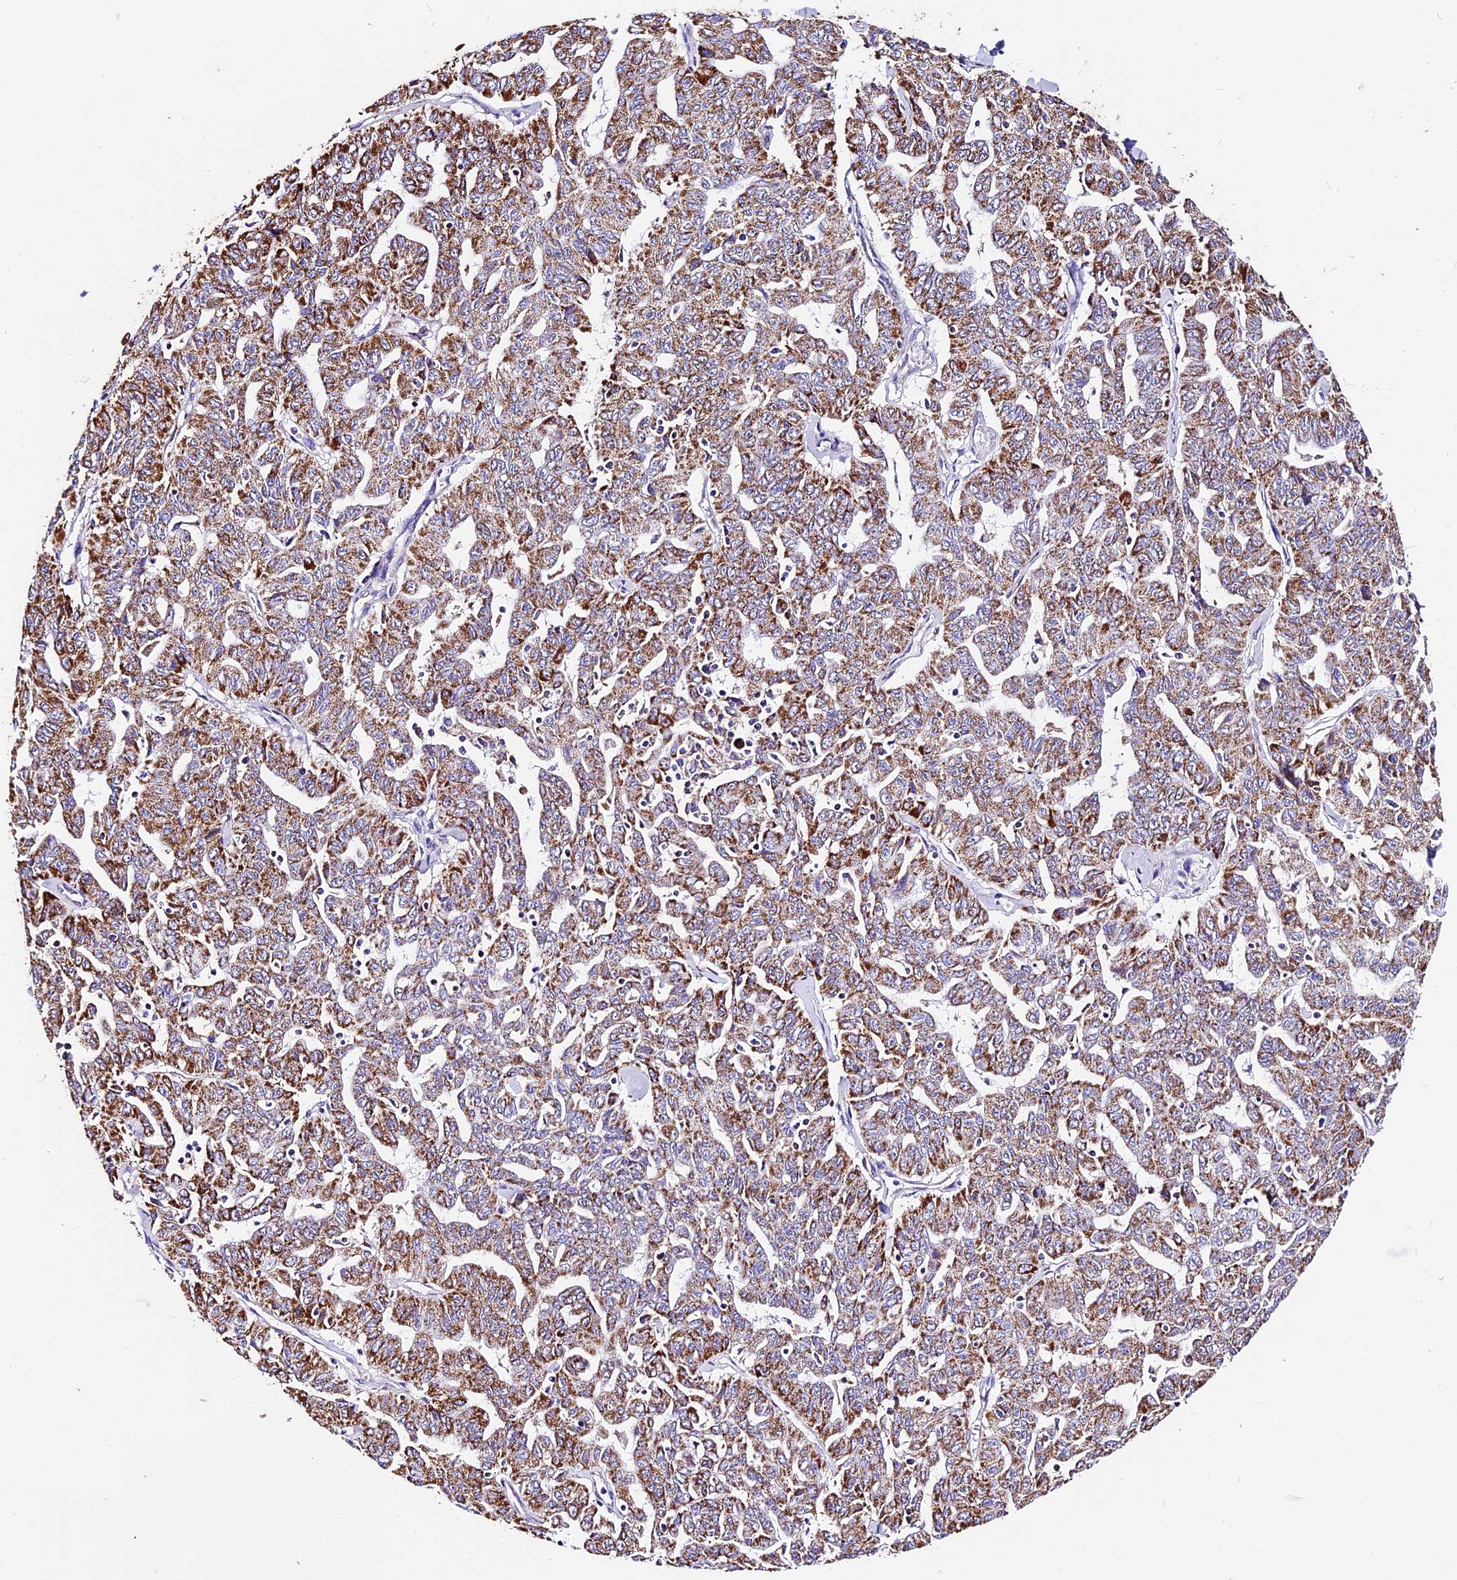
{"staining": {"intensity": "moderate", "quantity": ">75%", "location": "cytoplasmic/membranous"}, "tissue": "liver cancer", "cell_type": "Tumor cells", "image_type": "cancer", "snomed": [{"axis": "morphology", "description": "Cholangiocarcinoma"}, {"axis": "topography", "description": "Liver"}], "caption": "A high-resolution image shows immunohistochemistry staining of liver cancer (cholangiocarcinoma), which demonstrates moderate cytoplasmic/membranous expression in approximately >75% of tumor cells. Using DAB (brown) and hematoxylin (blue) stains, captured at high magnification using brightfield microscopy.", "gene": "DCAF5", "patient": {"sex": "female", "age": 77}}